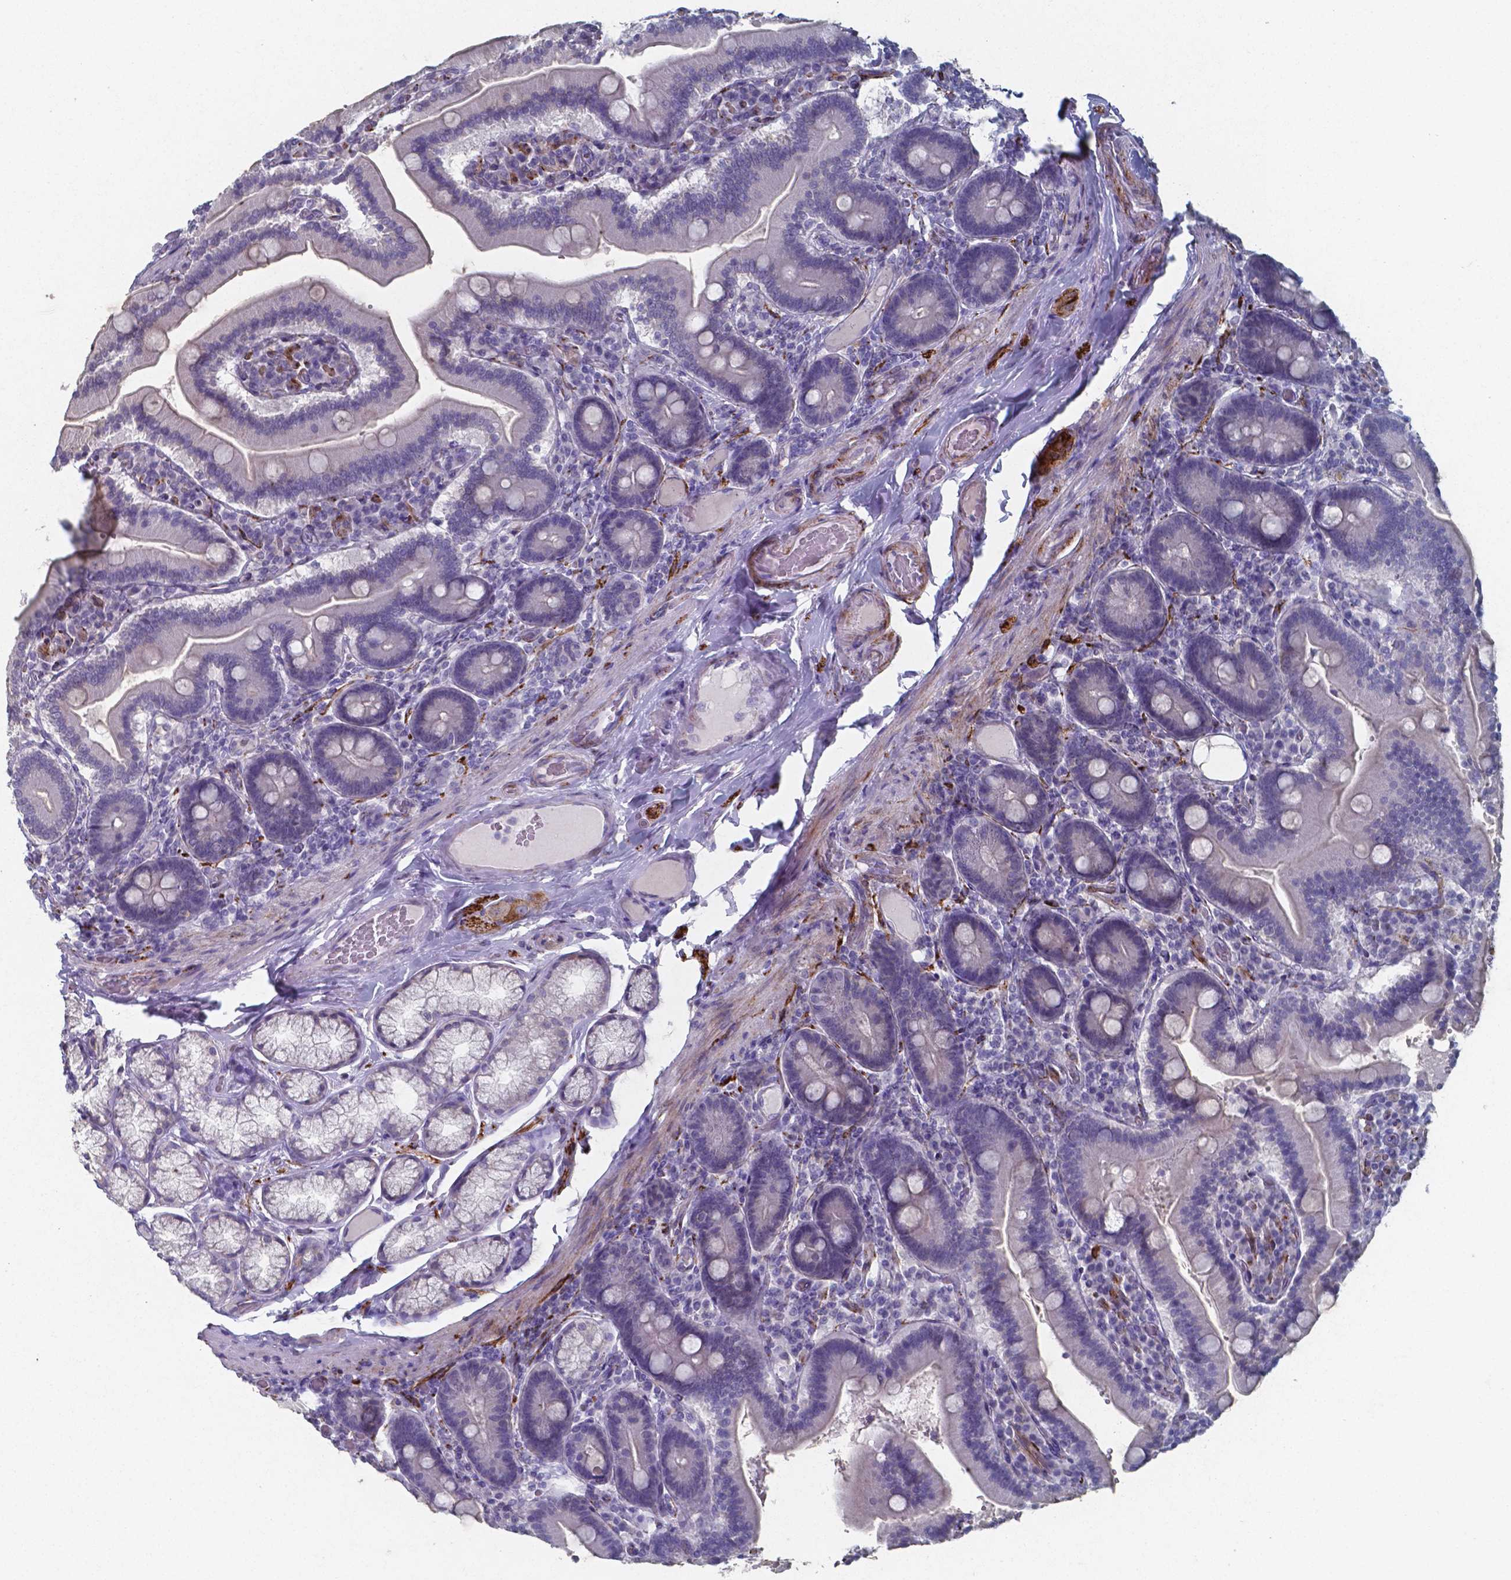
{"staining": {"intensity": "negative", "quantity": "none", "location": "none"}, "tissue": "duodenum", "cell_type": "Glandular cells", "image_type": "normal", "snomed": [{"axis": "morphology", "description": "Normal tissue, NOS"}, {"axis": "topography", "description": "Duodenum"}], "caption": "Protein analysis of benign duodenum displays no significant positivity in glandular cells.", "gene": "PLA2R1", "patient": {"sex": "female", "age": 62}}